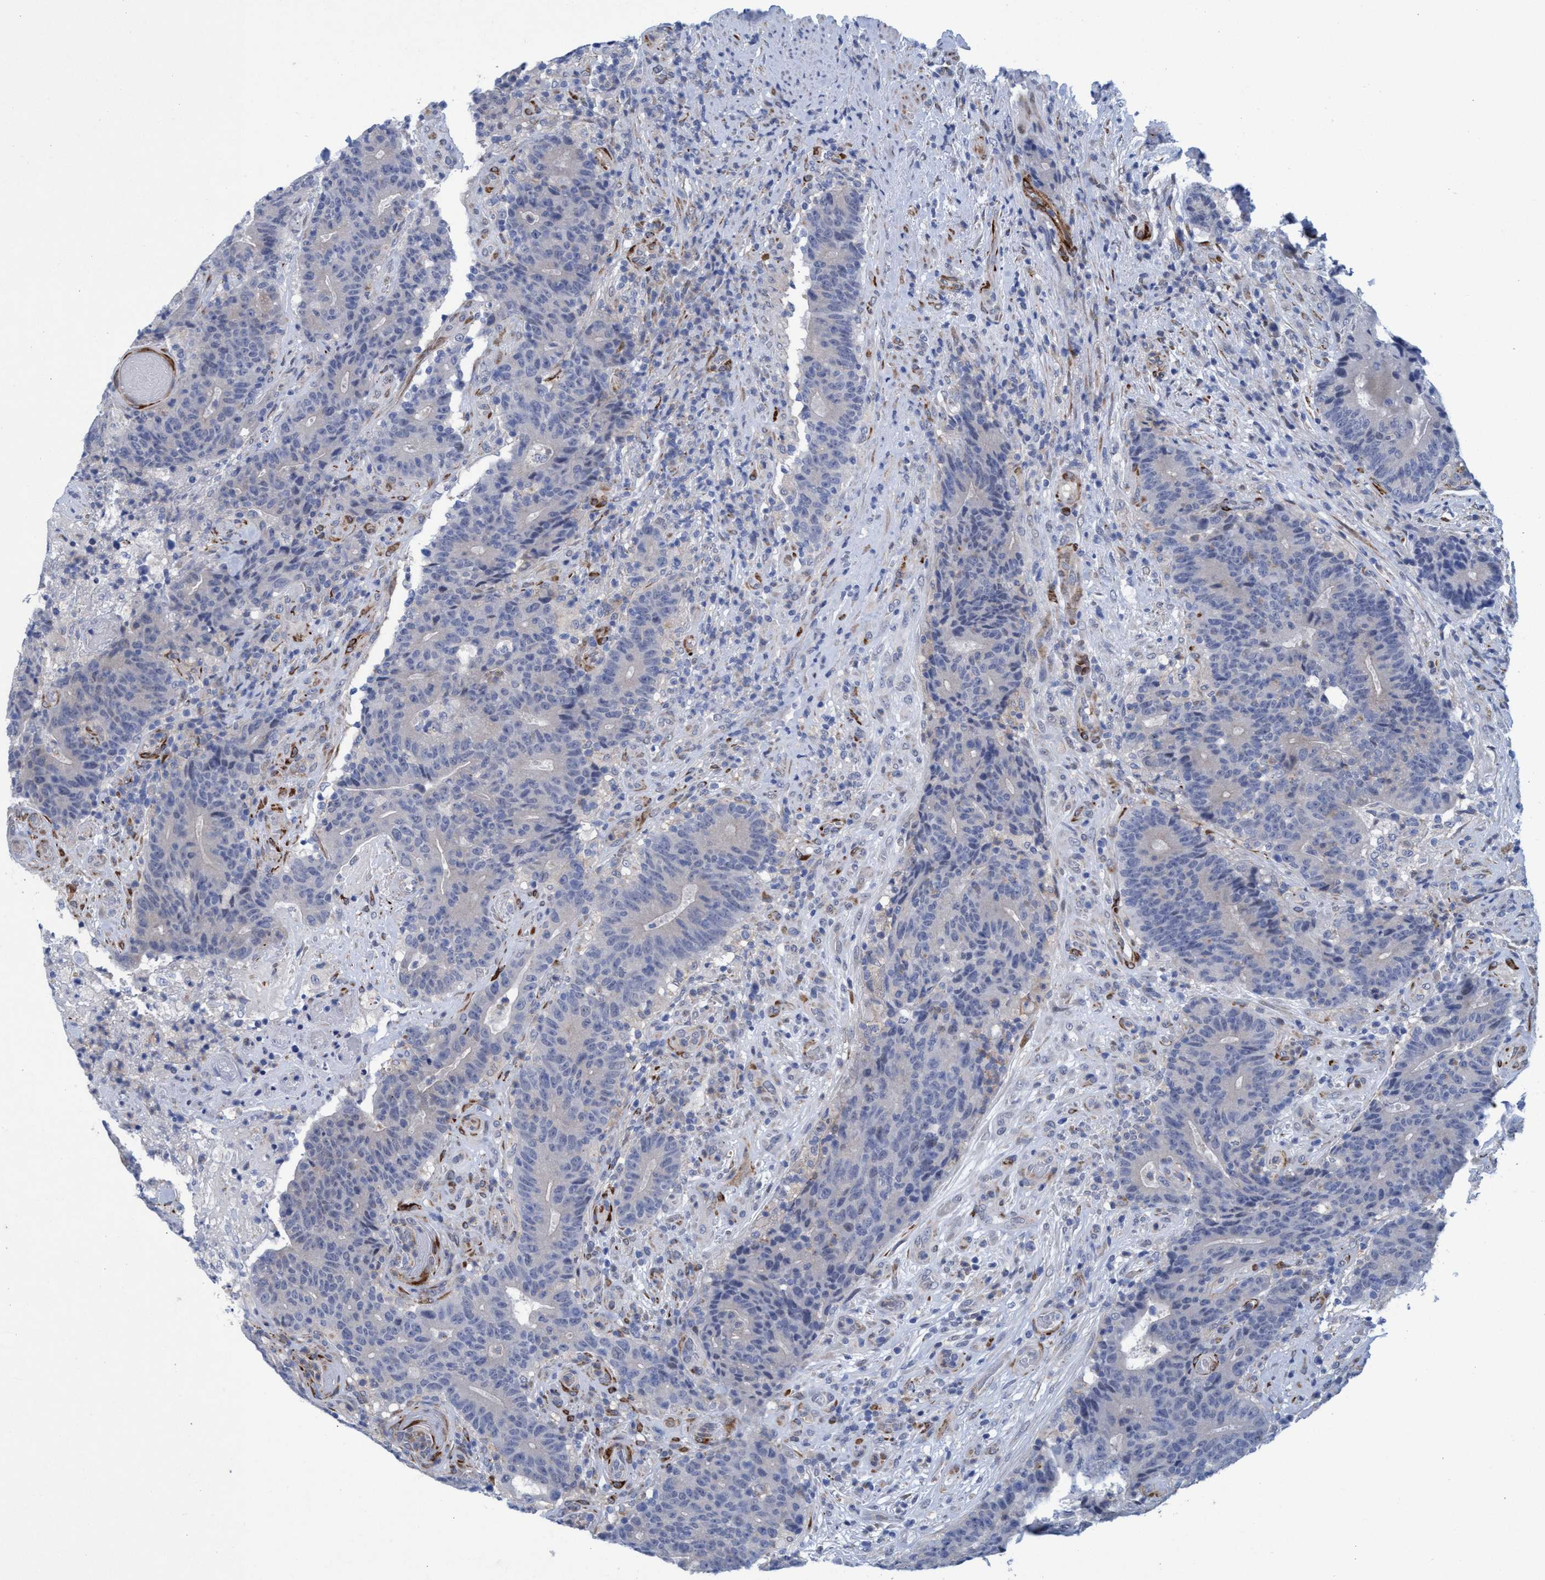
{"staining": {"intensity": "negative", "quantity": "none", "location": "none"}, "tissue": "colorectal cancer", "cell_type": "Tumor cells", "image_type": "cancer", "snomed": [{"axis": "morphology", "description": "Normal tissue, NOS"}, {"axis": "morphology", "description": "Adenocarcinoma, NOS"}, {"axis": "topography", "description": "Colon"}], "caption": "The immunohistochemistry (IHC) photomicrograph has no significant positivity in tumor cells of colorectal adenocarcinoma tissue.", "gene": "SLC43A2", "patient": {"sex": "female", "age": 75}}